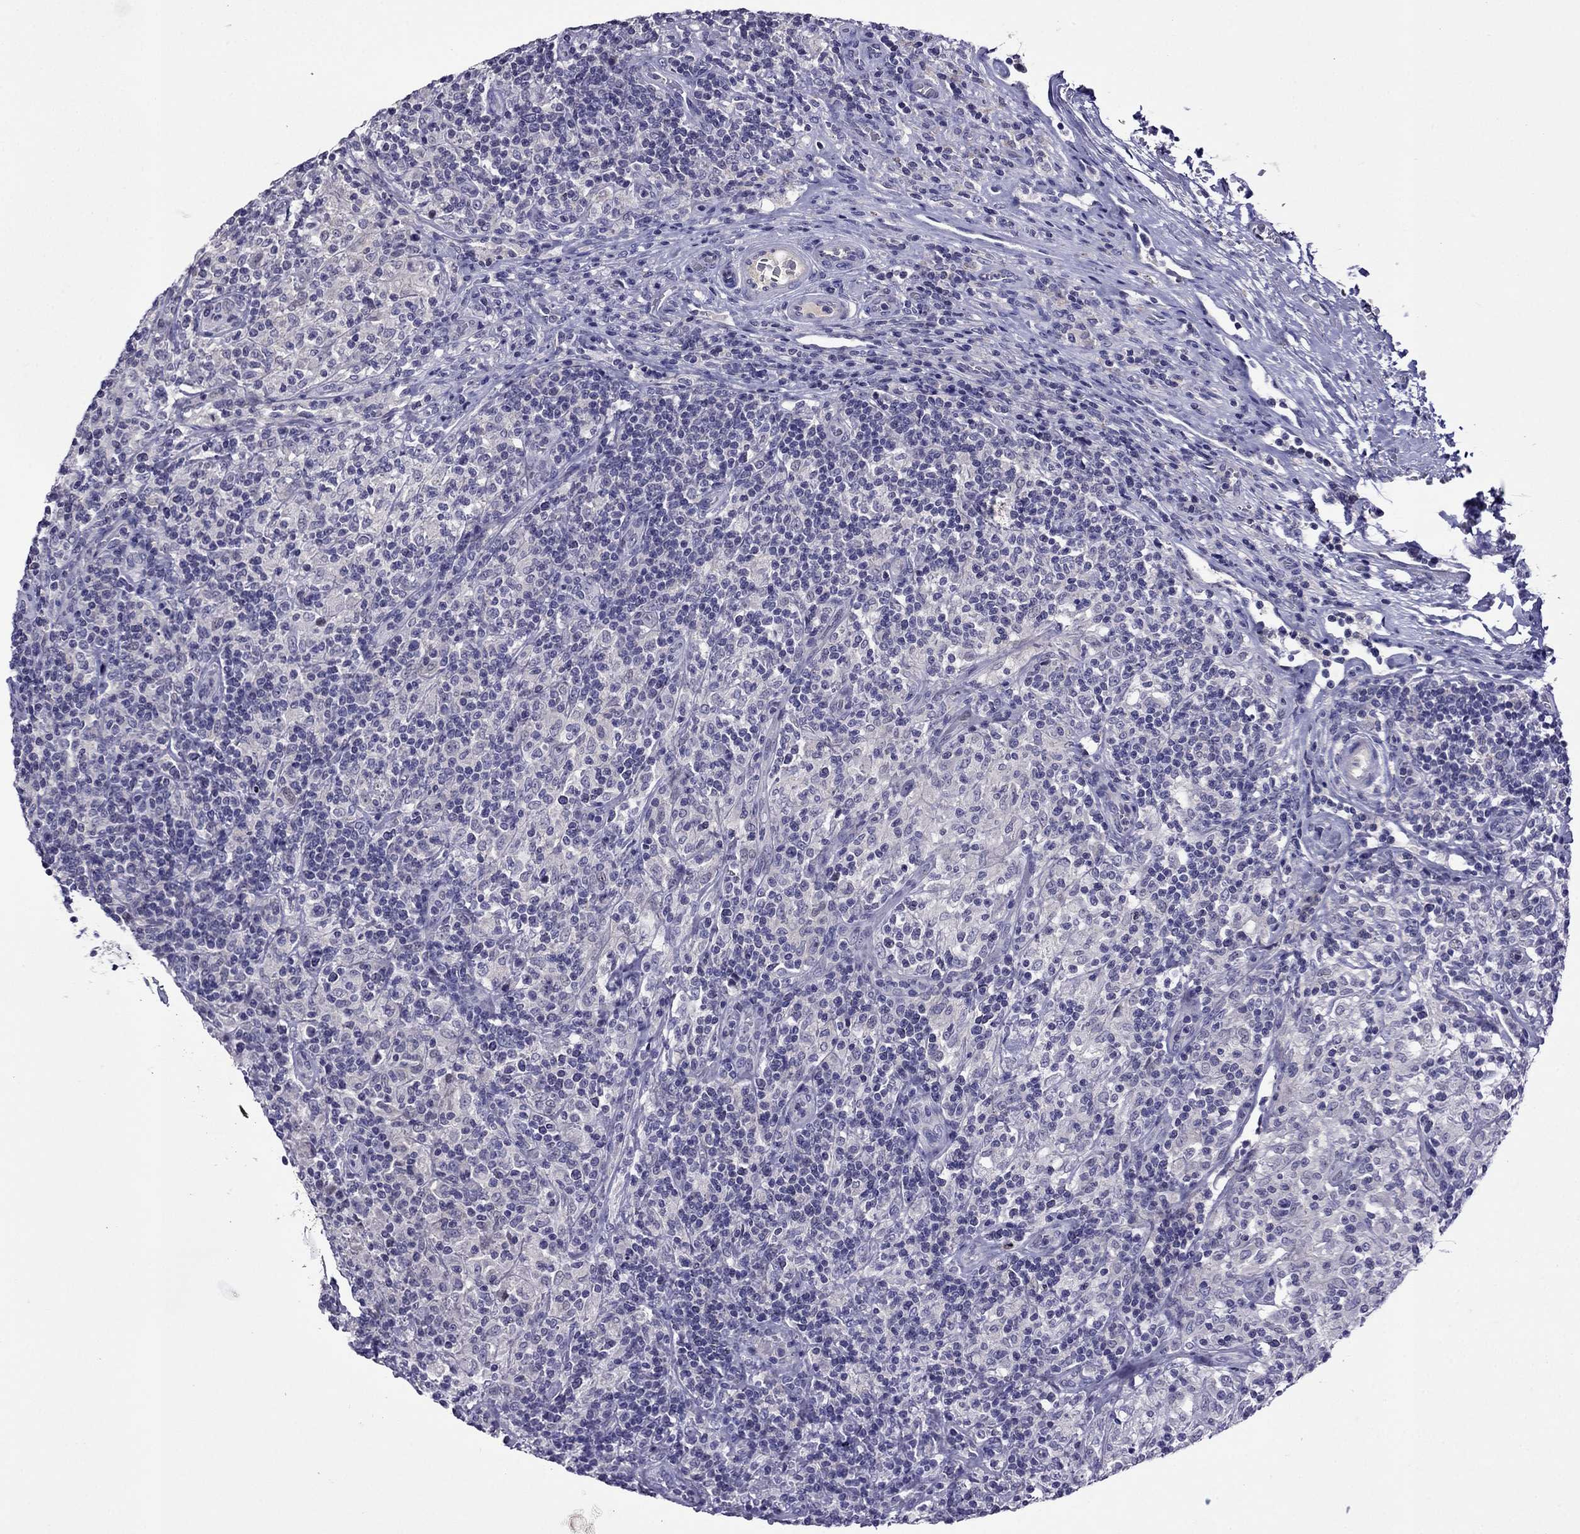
{"staining": {"intensity": "negative", "quantity": "none", "location": "none"}, "tissue": "lymphoma", "cell_type": "Tumor cells", "image_type": "cancer", "snomed": [{"axis": "morphology", "description": "Hodgkin's disease, NOS"}, {"axis": "topography", "description": "Lymph node"}], "caption": "DAB (3,3'-diaminobenzidine) immunohistochemical staining of lymphoma shows no significant staining in tumor cells.", "gene": "SPTBN4", "patient": {"sex": "male", "age": 70}}